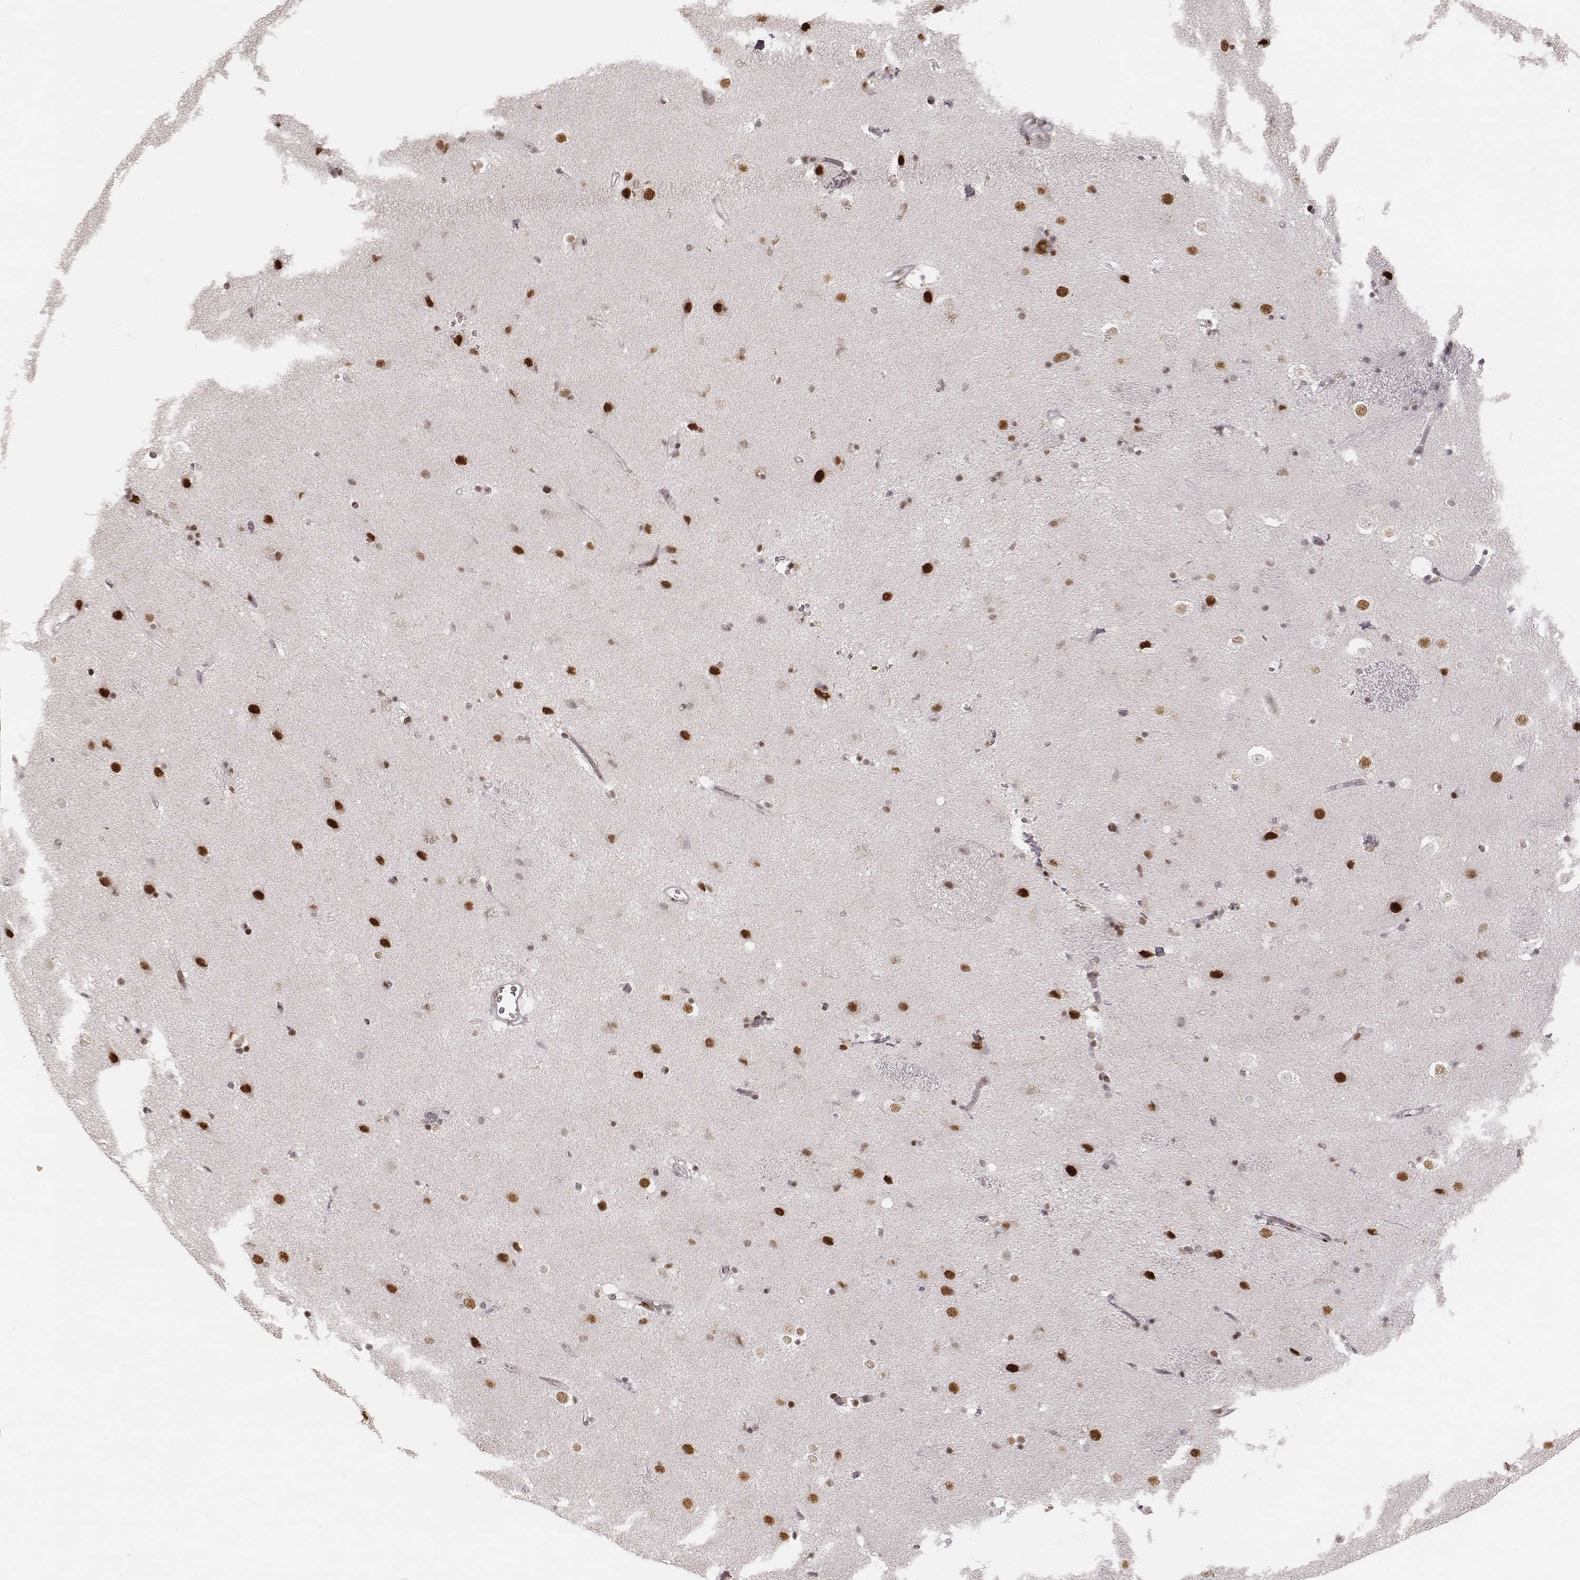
{"staining": {"intensity": "moderate", "quantity": "<25%", "location": "nuclear"}, "tissue": "caudate", "cell_type": "Glial cells", "image_type": "normal", "snomed": [{"axis": "morphology", "description": "Normal tissue, NOS"}, {"axis": "topography", "description": "Lateral ventricle wall"}], "caption": "Caudate stained for a protein demonstrates moderate nuclear positivity in glial cells.", "gene": "HNRNPC", "patient": {"sex": "female", "age": 71}}